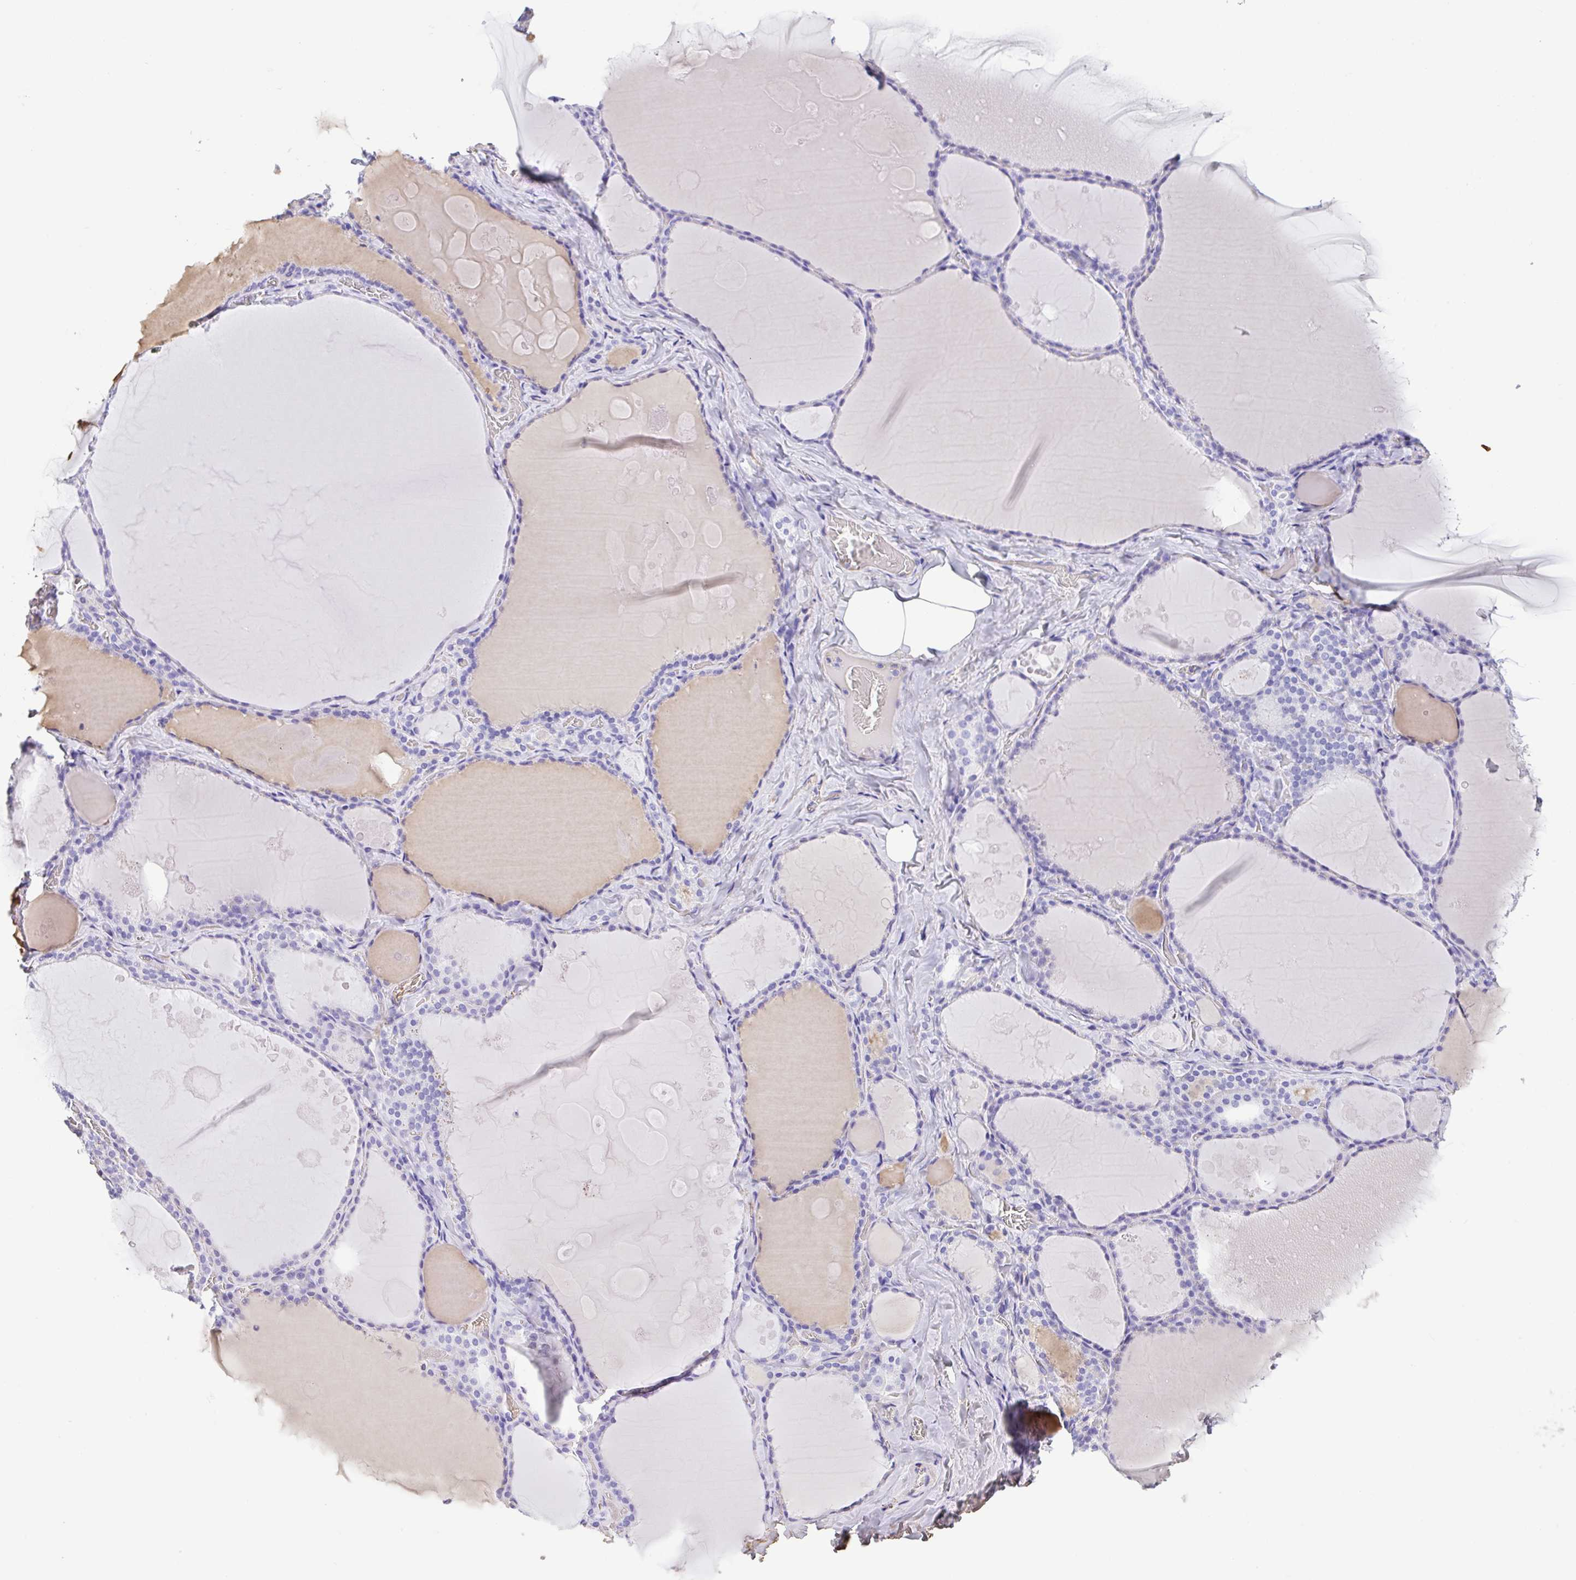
{"staining": {"intensity": "negative", "quantity": "none", "location": "none"}, "tissue": "thyroid gland", "cell_type": "Glandular cells", "image_type": "normal", "snomed": [{"axis": "morphology", "description": "Normal tissue, NOS"}, {"axis": "topography", "description": "Thyroid gland"}], "caption": "A high-resolution photomicrograph shows immunohistochemistry (IHC) staining of benign thyroid gland, which demonstrates no significant positivity in glandular cells. (DAB (3,3'-diaminobenzidine) immunohistochemistry visualized using brightfield microscopy, high magnification).", "gene": "HOXC12", "patient": {"sex": "male", "age": 56}}